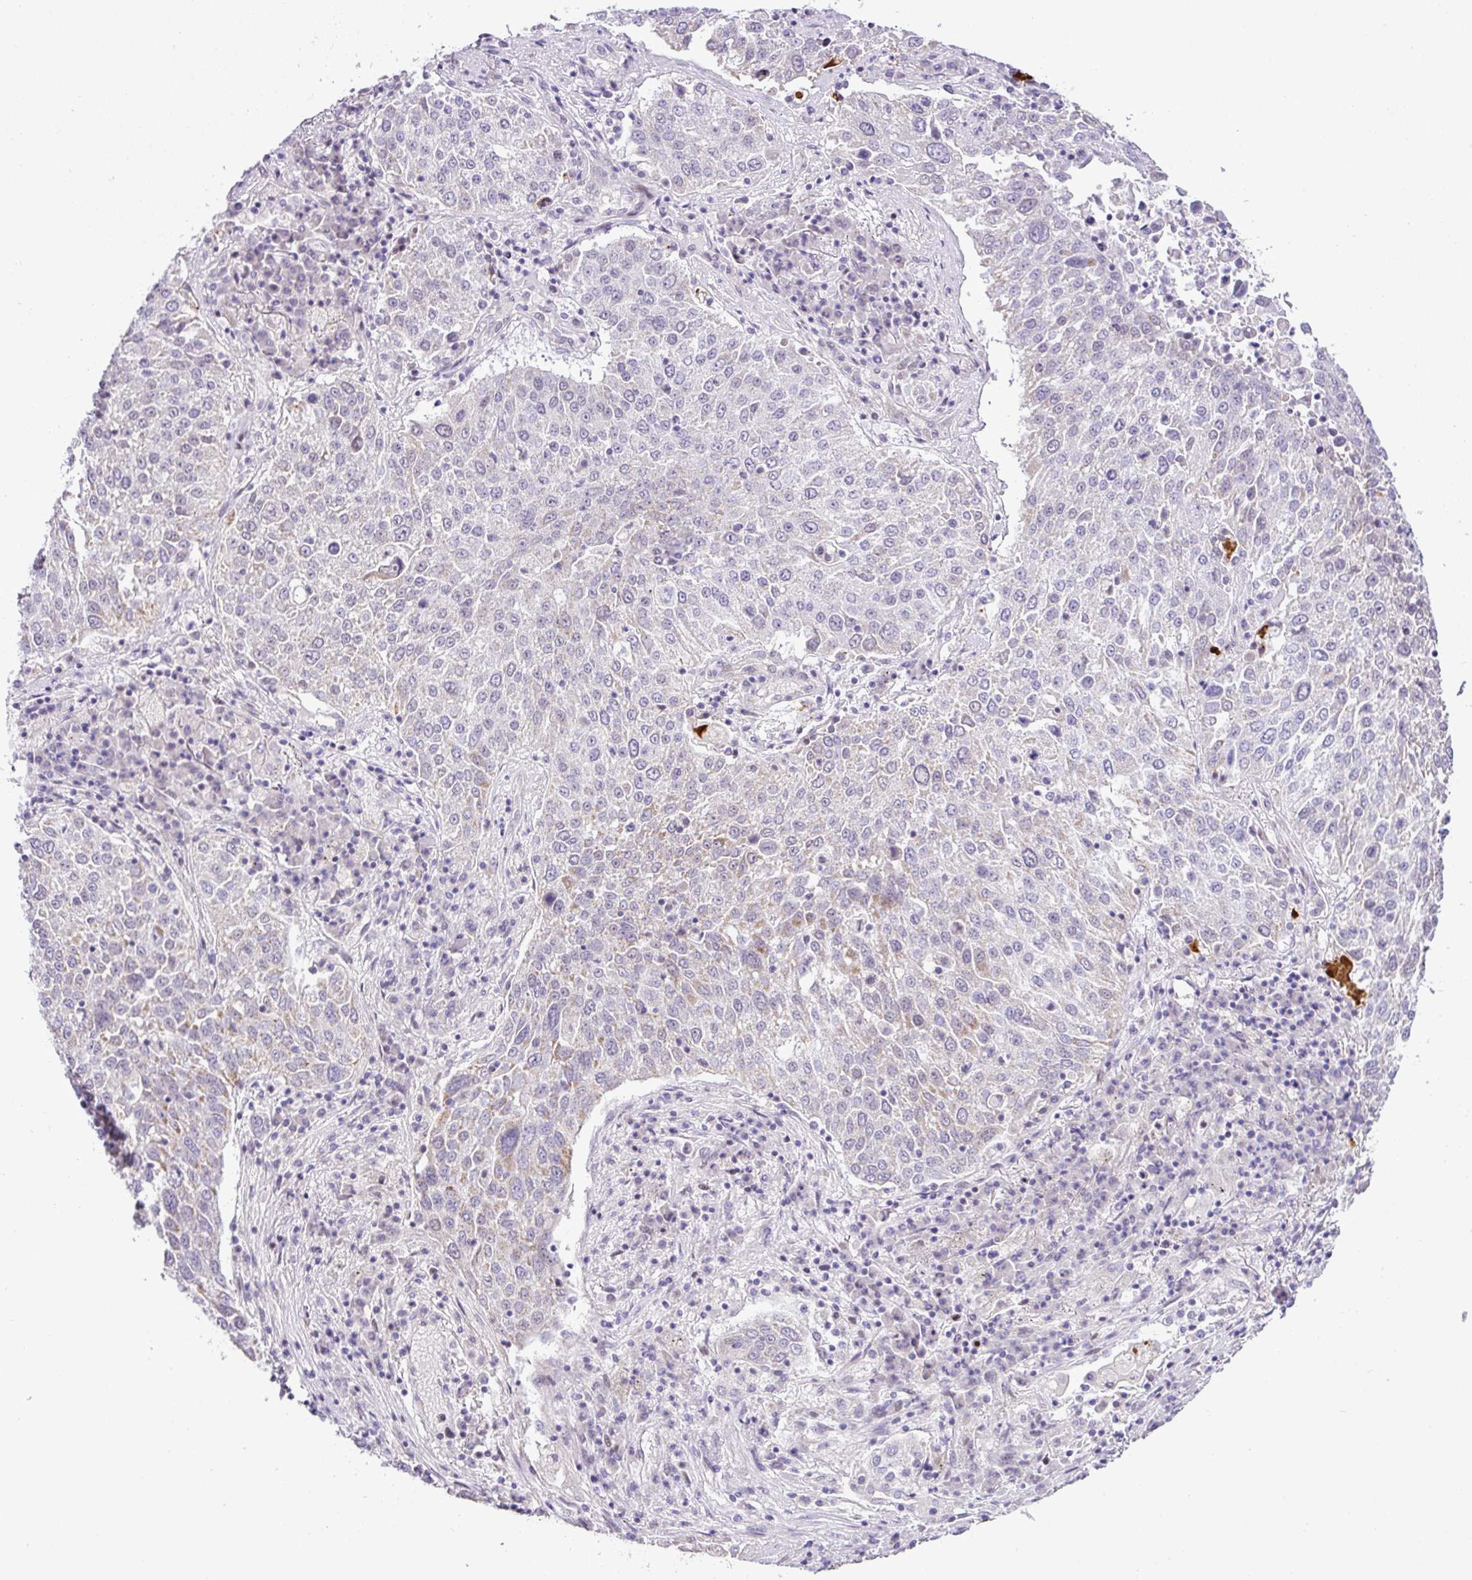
{"staining": {"intensity": "weak", "quantity": "<25%", "location": "cytoplasmic/membranous"}, "tissue": "lung cancer", "cell_type": "Tumor cells", "image_type": "cancer", "snomed": [{"axis": "morphology", "description": "Squamous cell carcinoma, NOS"}, {"axis": "topography", "description": "Lung"}], "caption": "Human lung cancer stained for a protein using IHC shows no staining in tumor cells.", "gene": "CMTM5", "patient": {"sex": "male", "age": 65}}